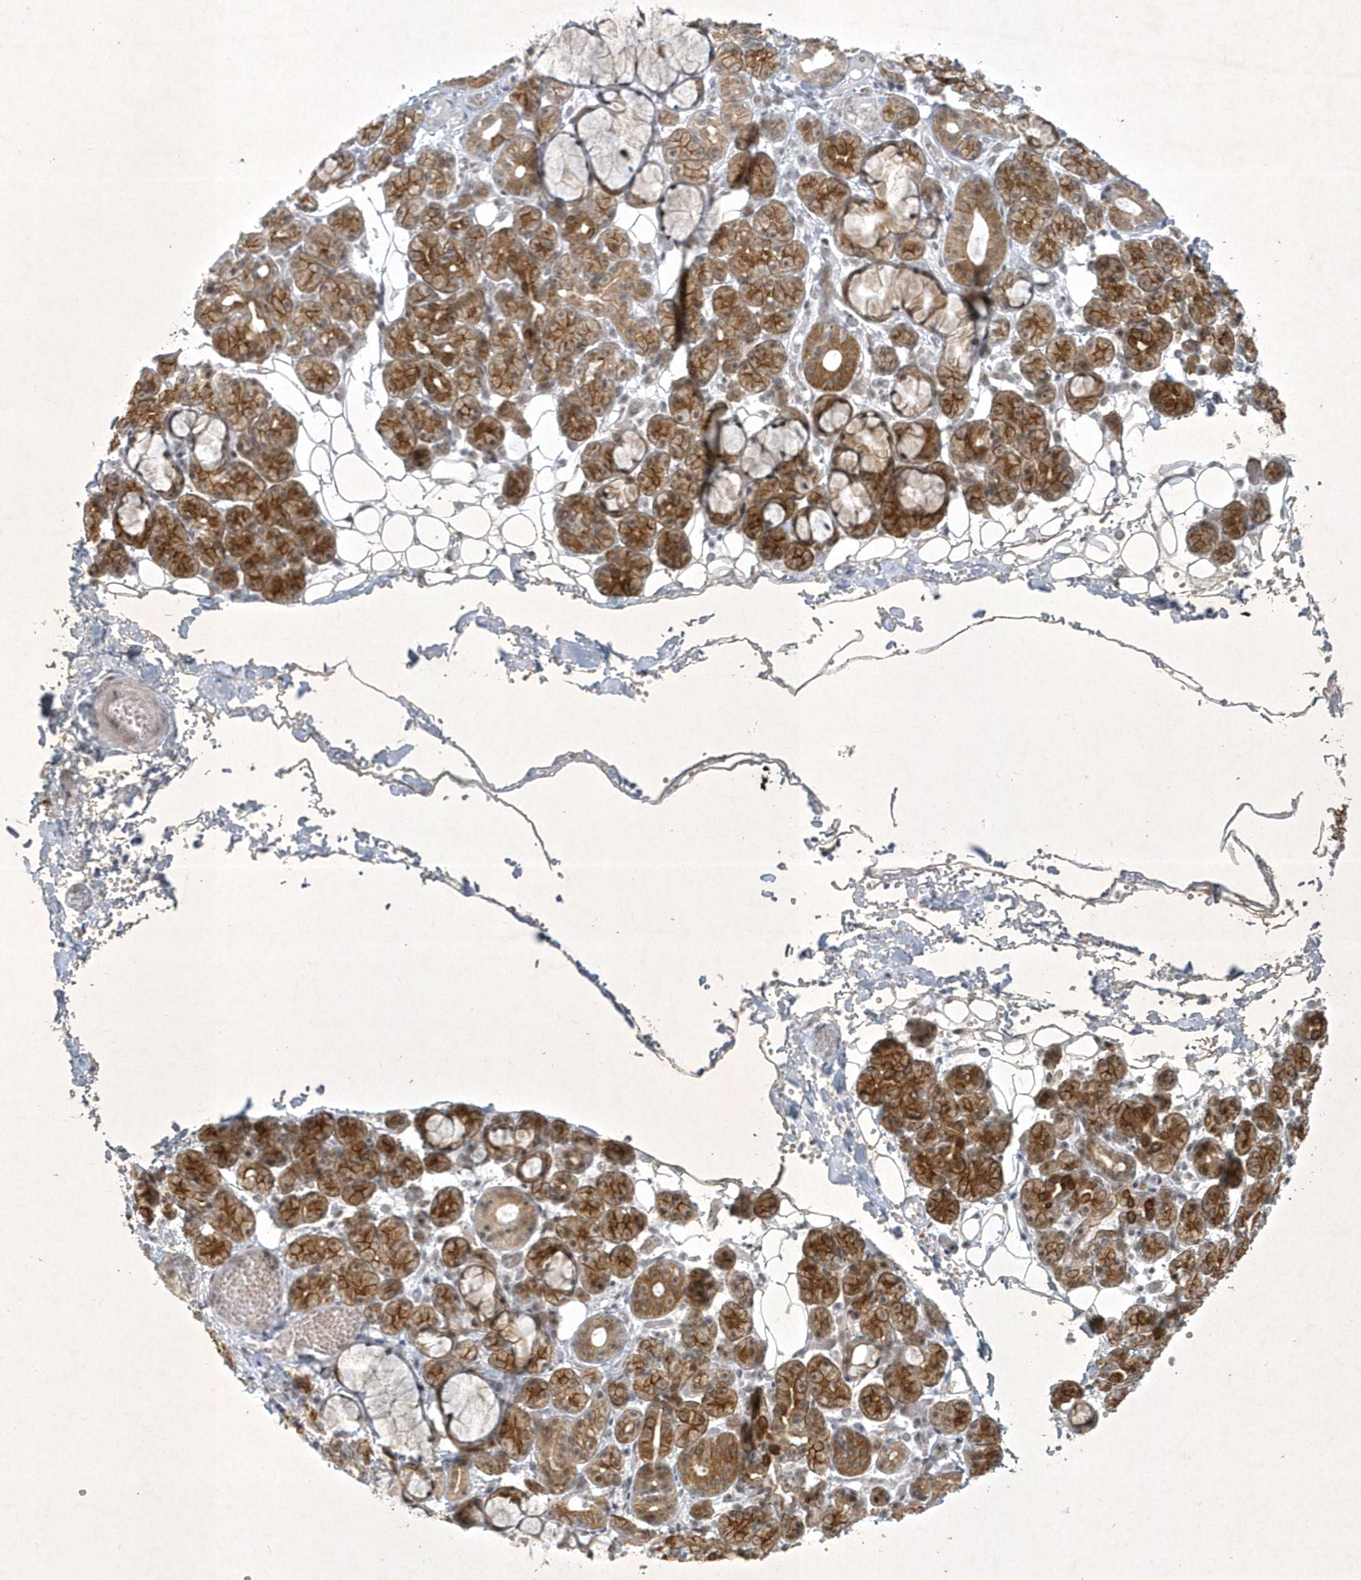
{"staining": {"intensity": "moderate", "quantity": ">75%", "location": "cytoplasmic/membranous"}, "tissue": "salivary gland", "cell_type": "Glandular cells", "image_type": "normal", "snomed": [{"axis": "morphology", "description": "Normal tissue, NOS"}, {"axis": "topography", "description": "Salivary gland"}], "caption": "The histopathology image displays immunohistochemical staining of normal salivary gland. There is moderate cytoplasmic/membranous positivity is appreciated in approximately >75% of glandular cells.", "gene": "ZBTB9", "patient": {"sex": "male", "age": 63}}